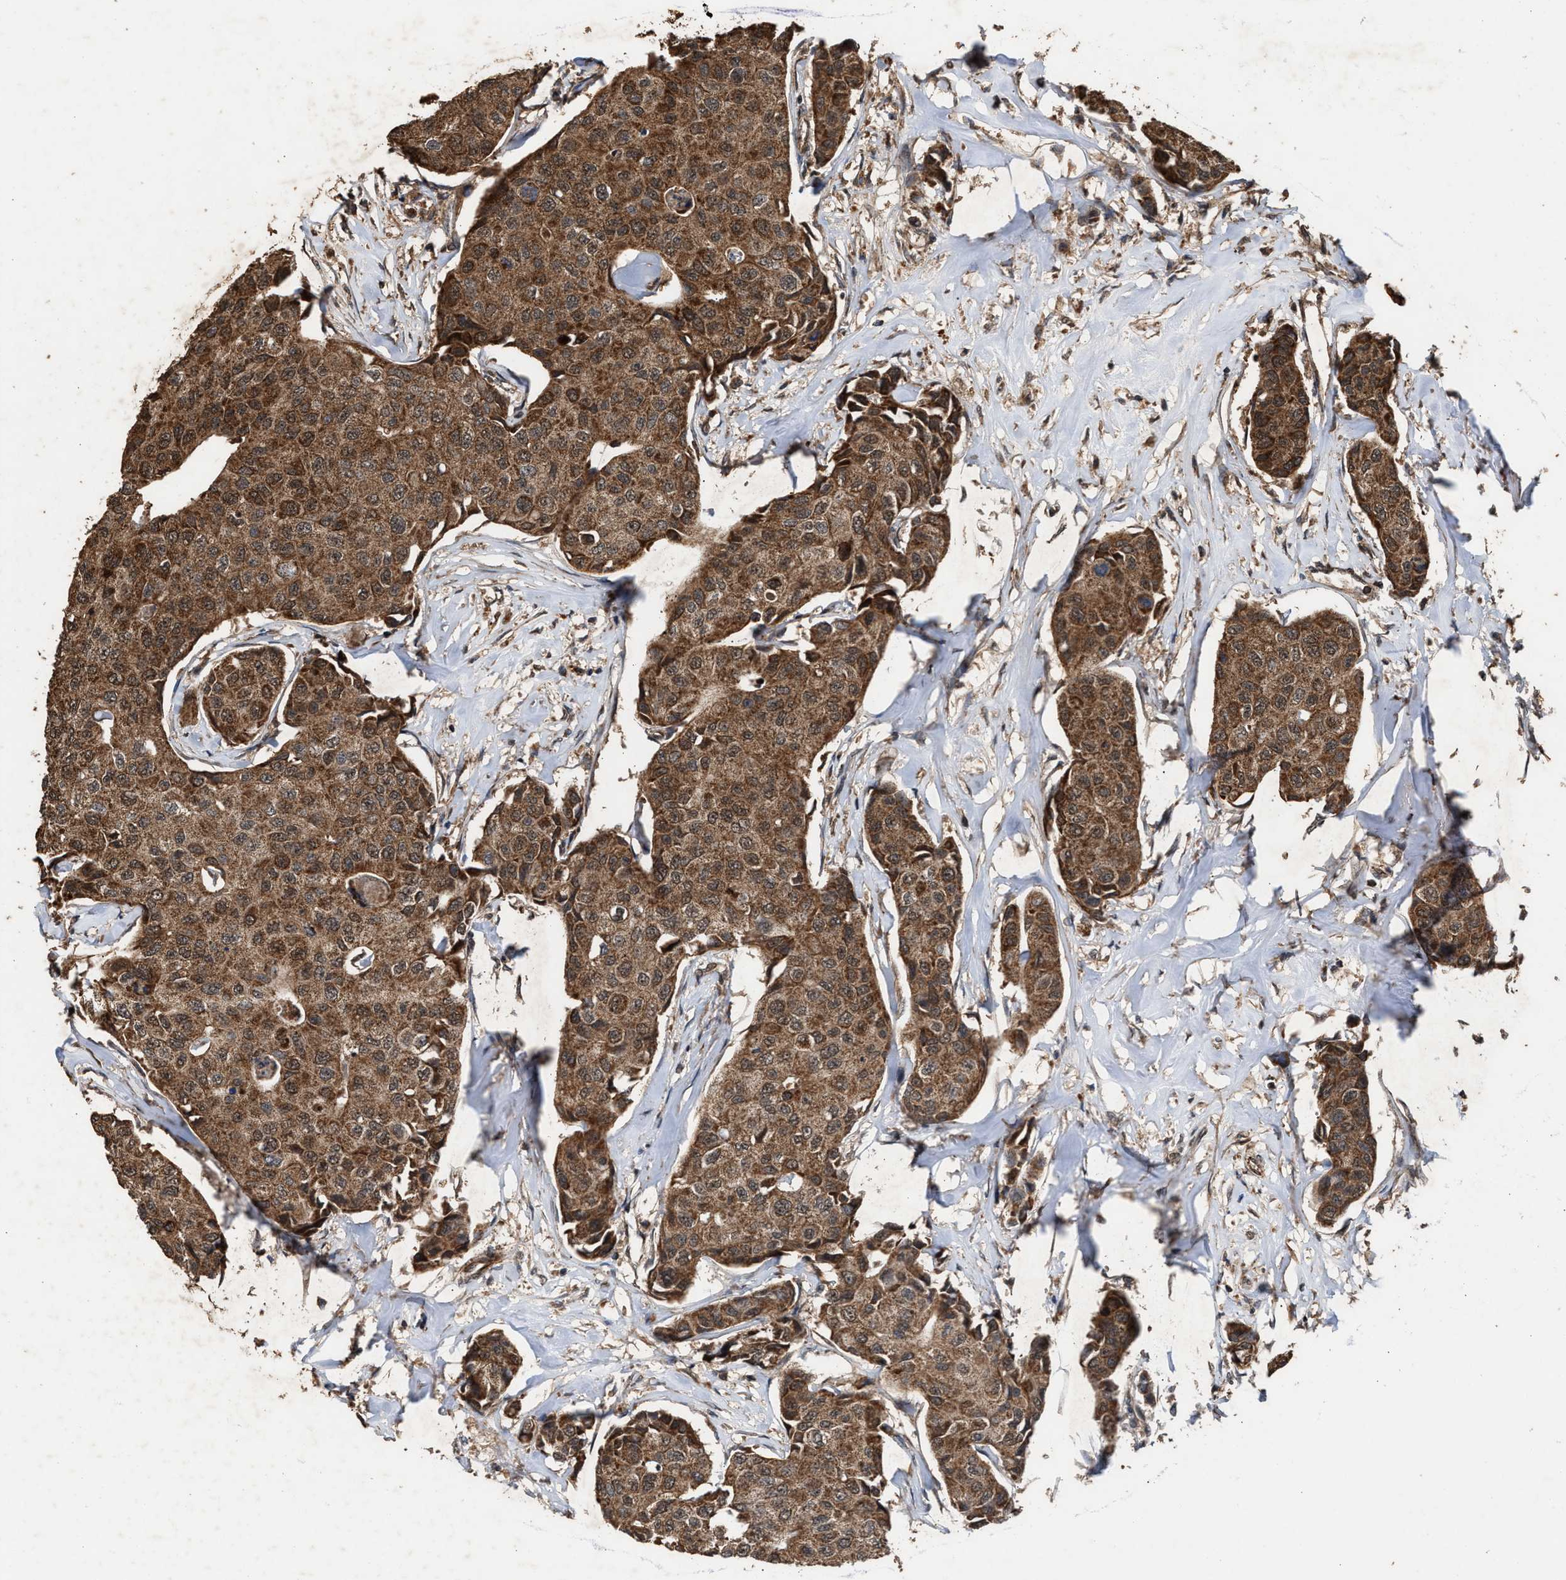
{"staining": {"intensity": "strong", "quantity": ">75%", "location": "cytoplasmic/membranous"}, "tissue": "breast cancer", "cell_type": "Tumor cells", "image_type": "cancer", "snomed": [{"axis": "morphology", "description": "Duct carcinoma"}, {"axis": "topography", "description": "Breast"}], "caption": "This histopathology image exhibits breast cancer (infiltrating ductal carcinoma) stained with immunohistochemistry (IHC) to label a protein in brown. The cytoplasmic/membranous of tumor cells show strong positivity for the protein. Nuclei are counter-stained blue.", "gene": "ZNHIT6", "patient": {"sex": "female", "age": 80}}